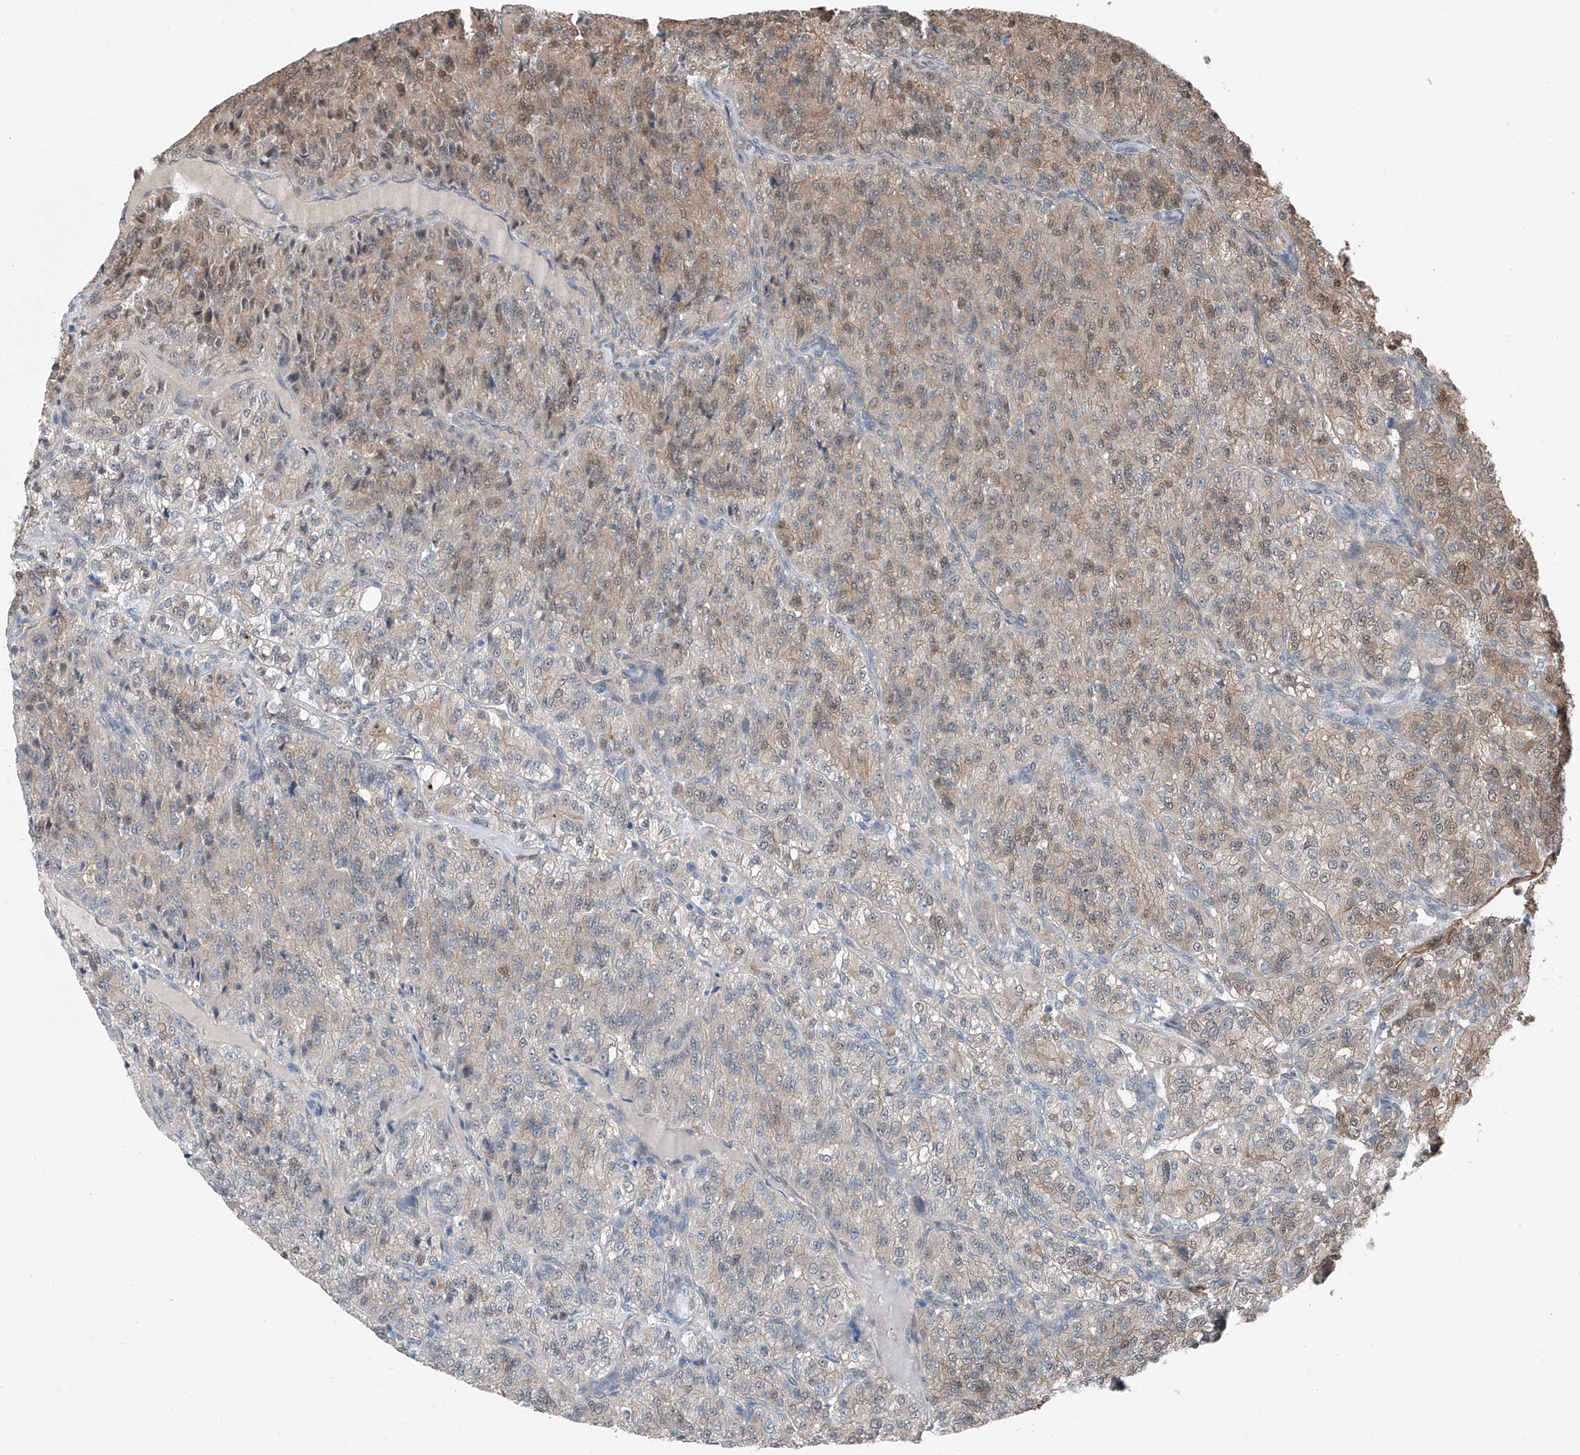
{"staining": {"intensity": "moderate", "quantity": "<25%", "location": "cytoplasmic/membranous,nuclear"}, "tissue": "renal cancer", "cell_type": "Tumor cells", "image_type": "cancer", "snomed": [{"axis": "morphology", "description": "Adenocarcinoma, NOS"}, {"axis": "topography", "description": "Kidney"}], "caption": "Immunohistochemistry (IHC) staining of renal cancer (adenocarcinoma), which reveals low levels of moderate cytoplasmic/membranous and nuclear staining in approximately <25% of tumor cells indicating moderate cytoplasmic/membranous and nuclear protein expression. The staining was performed using DAB (brown) for protein detection and nuclei were counterstained in hematoxylin (blue).", "gene": "HSPA6", "patient": {"sex": "female", "age": 63}}